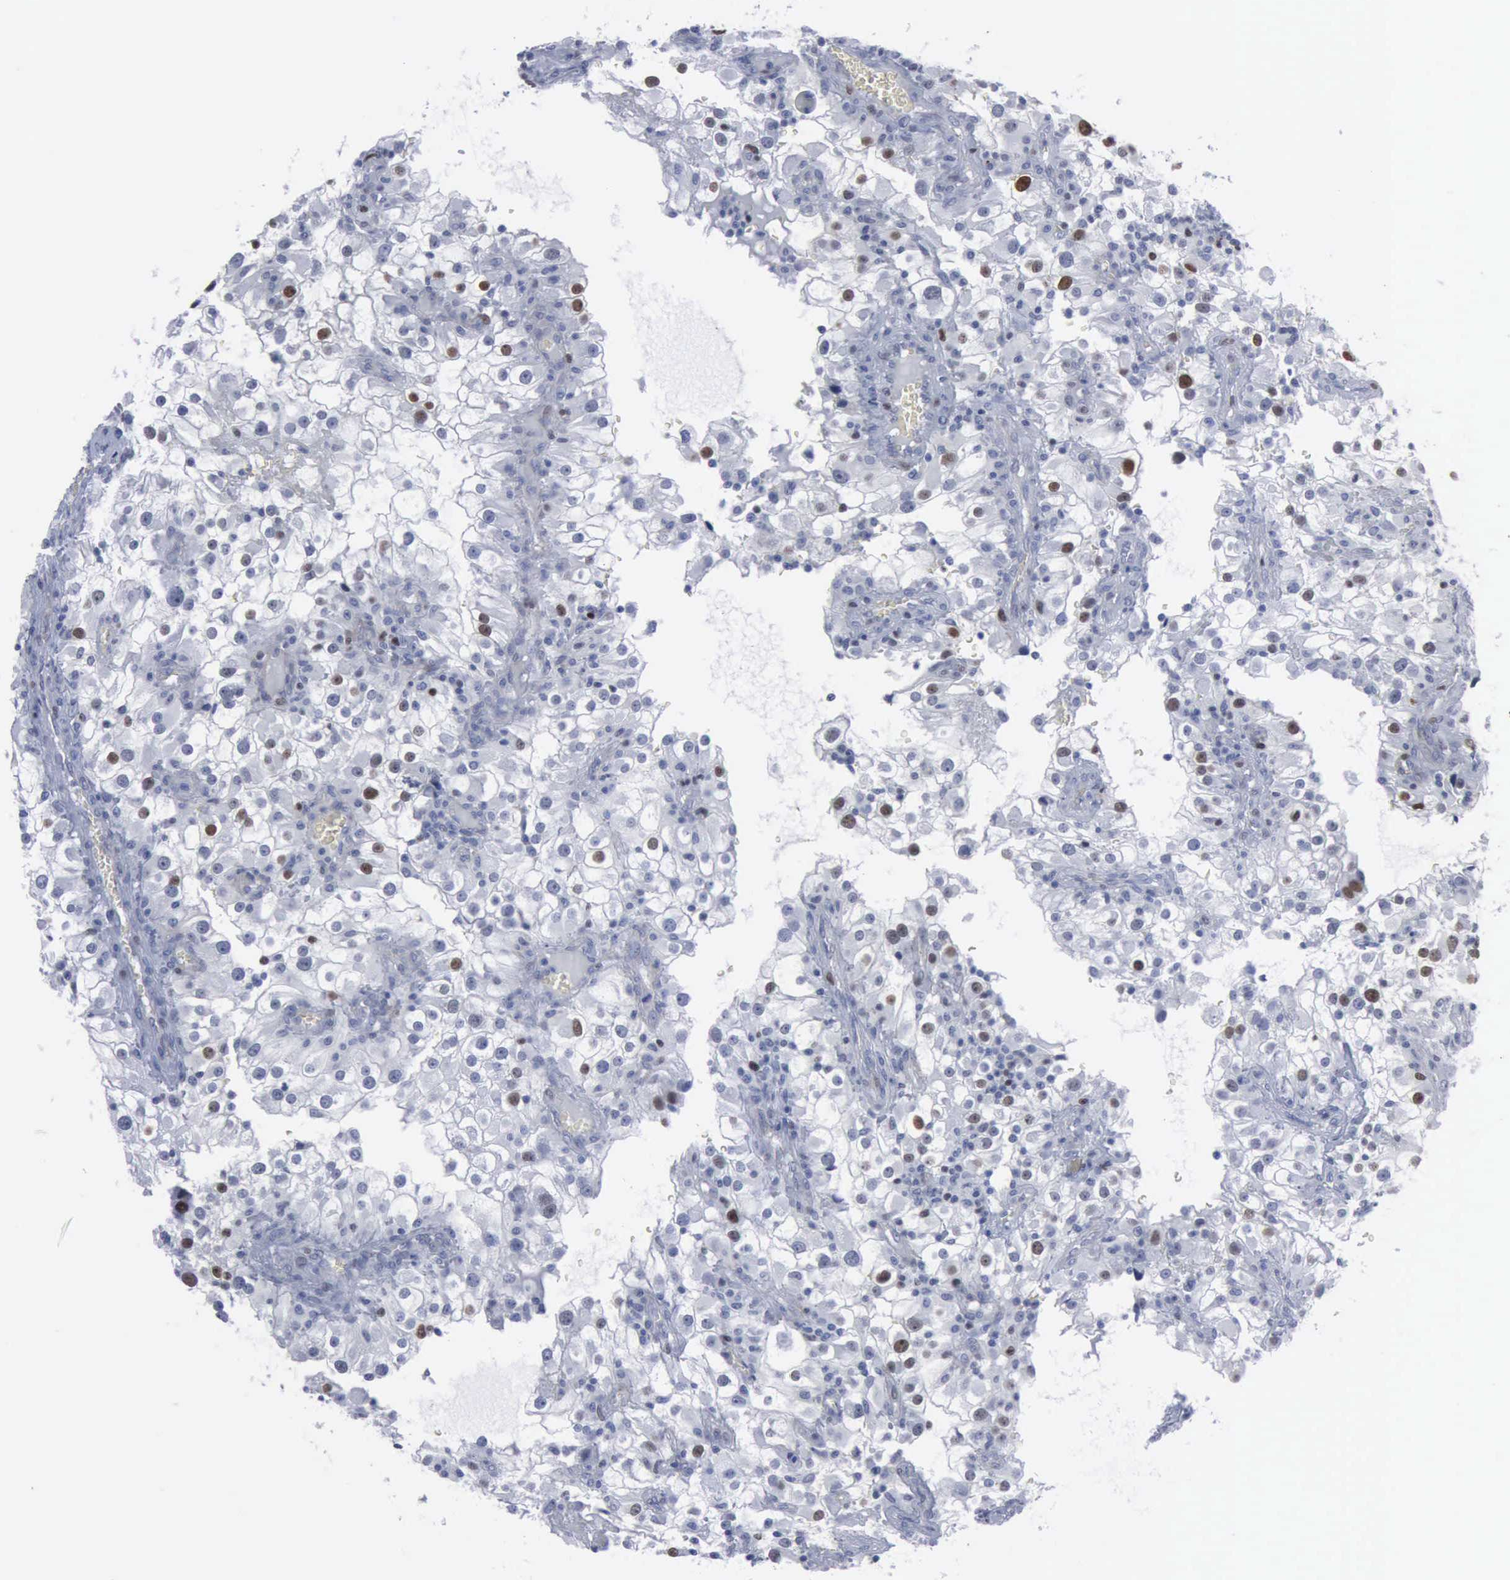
{"staining": {"intensity": "moderate", "quantity": "<25%", "location": "nuclear"}, "tissue": "renal cancer", "cell_type": "Tumor cells", "image_type": "cancer", "snomed": [{"axis": "morphology", "description": "Adenocarcinoma, NOS"}, {"axis": "topography", "description": "Kidney"}], "caption": "Renal adenocarcinoma tissue shows moderate nuclear expression in approximately <25% of tumor cells", "gene": "MCM5", "patient": {"sex": "female", "age": 52}}